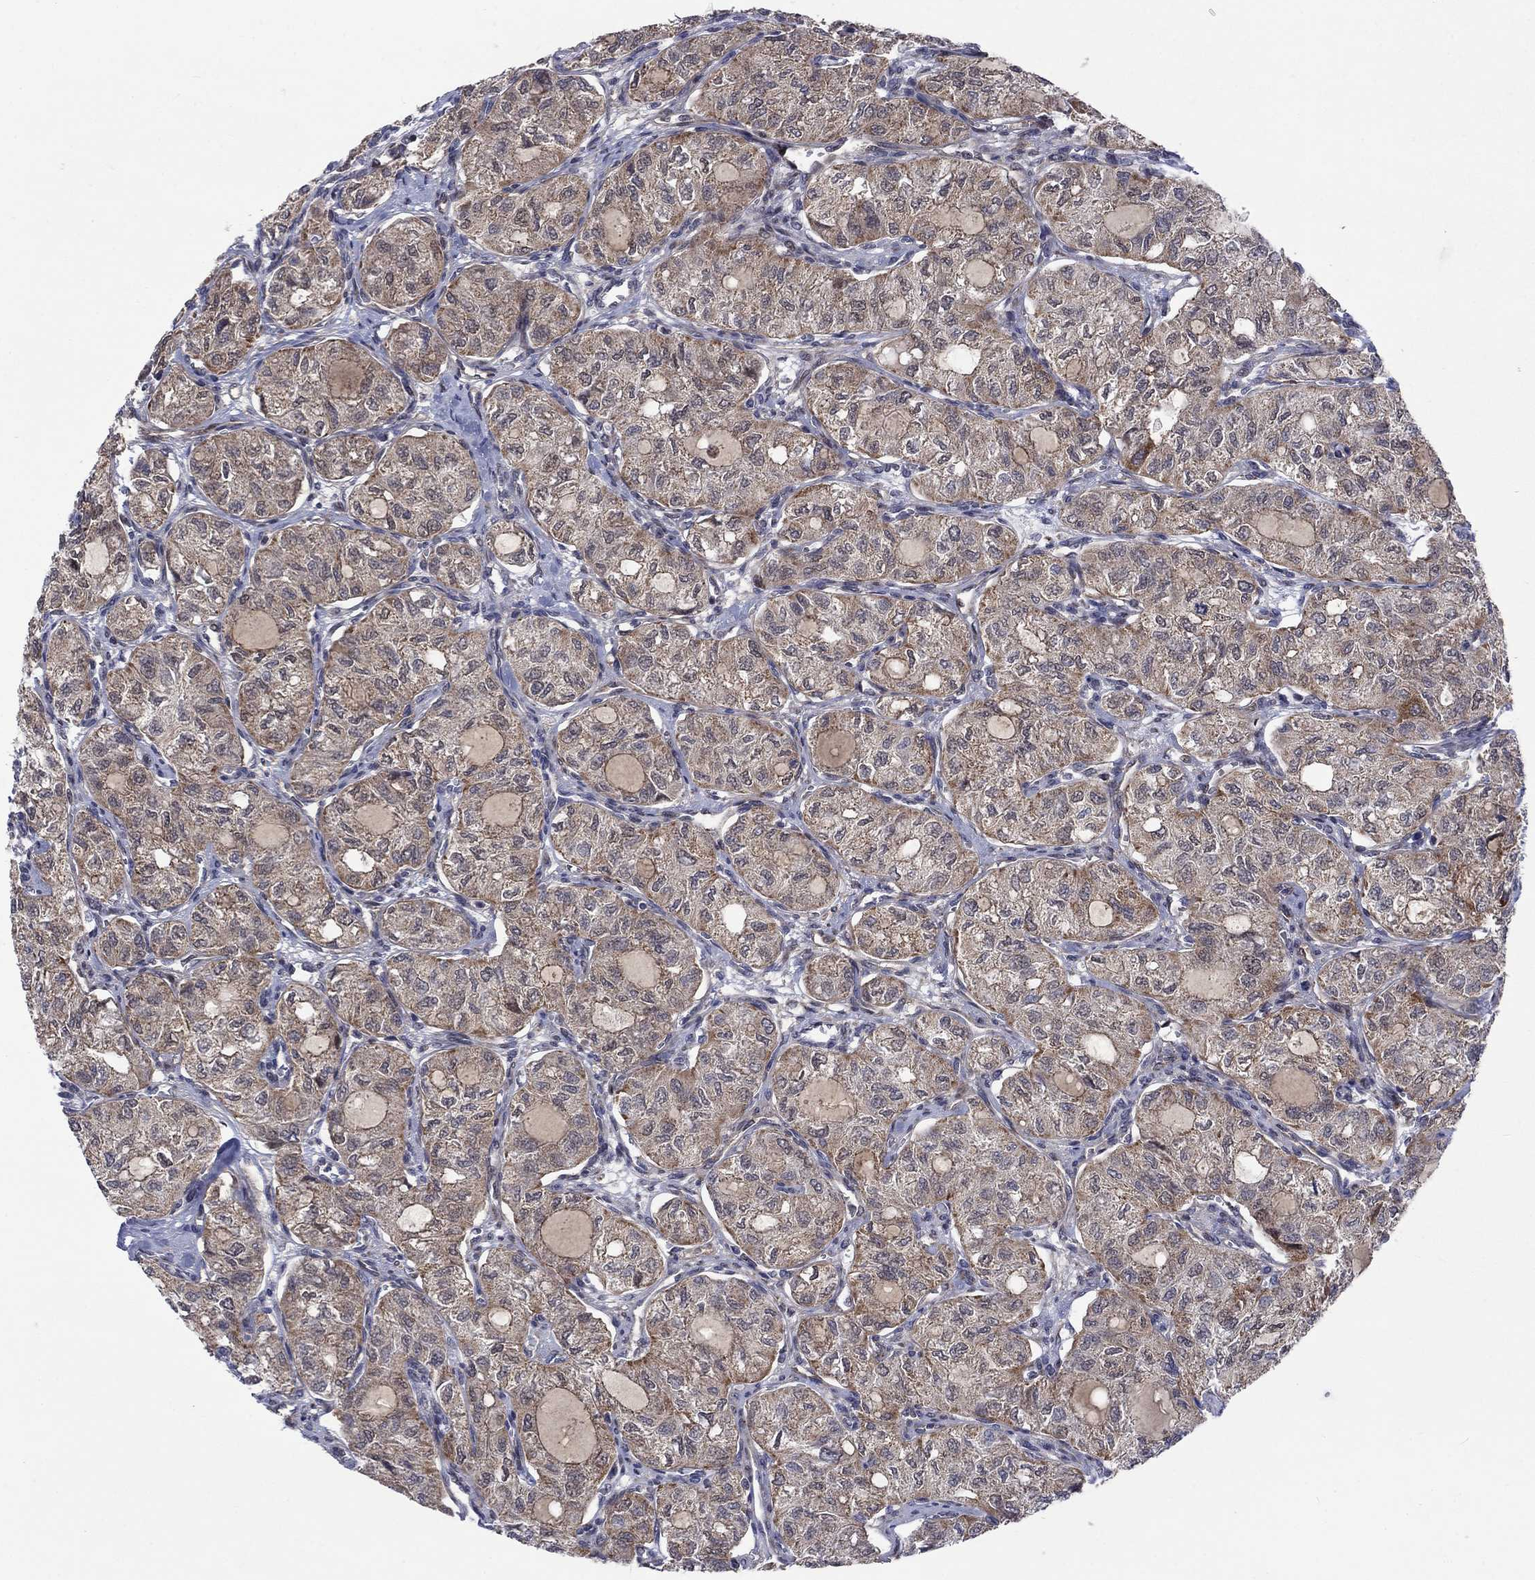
{"staining": {"intensity": "weak", "quantity": ">75%", "location": "cytoplasmic/membranous"}, "tissue": "thyroid cancer", "cell_type": "Tumor cells", "image_type": "cancer", "snomed": [{"axis": "morphology", "description": "Follicular adenoma carcinoma, NOS"}, {"axis": "topography", "description": "Thyroid gland"}], "caption": "Immunohistochemistry of human follicular adenoma carcinoma (thyroid) displays low levels of weak cytoplasmic/membranous positivity in about >75% of tumor cells. (Brightfield microscopy of DAB IHC at high magnification).", "gene": "SLC35F2", "patient": {"sex": "male", "age": 75}}